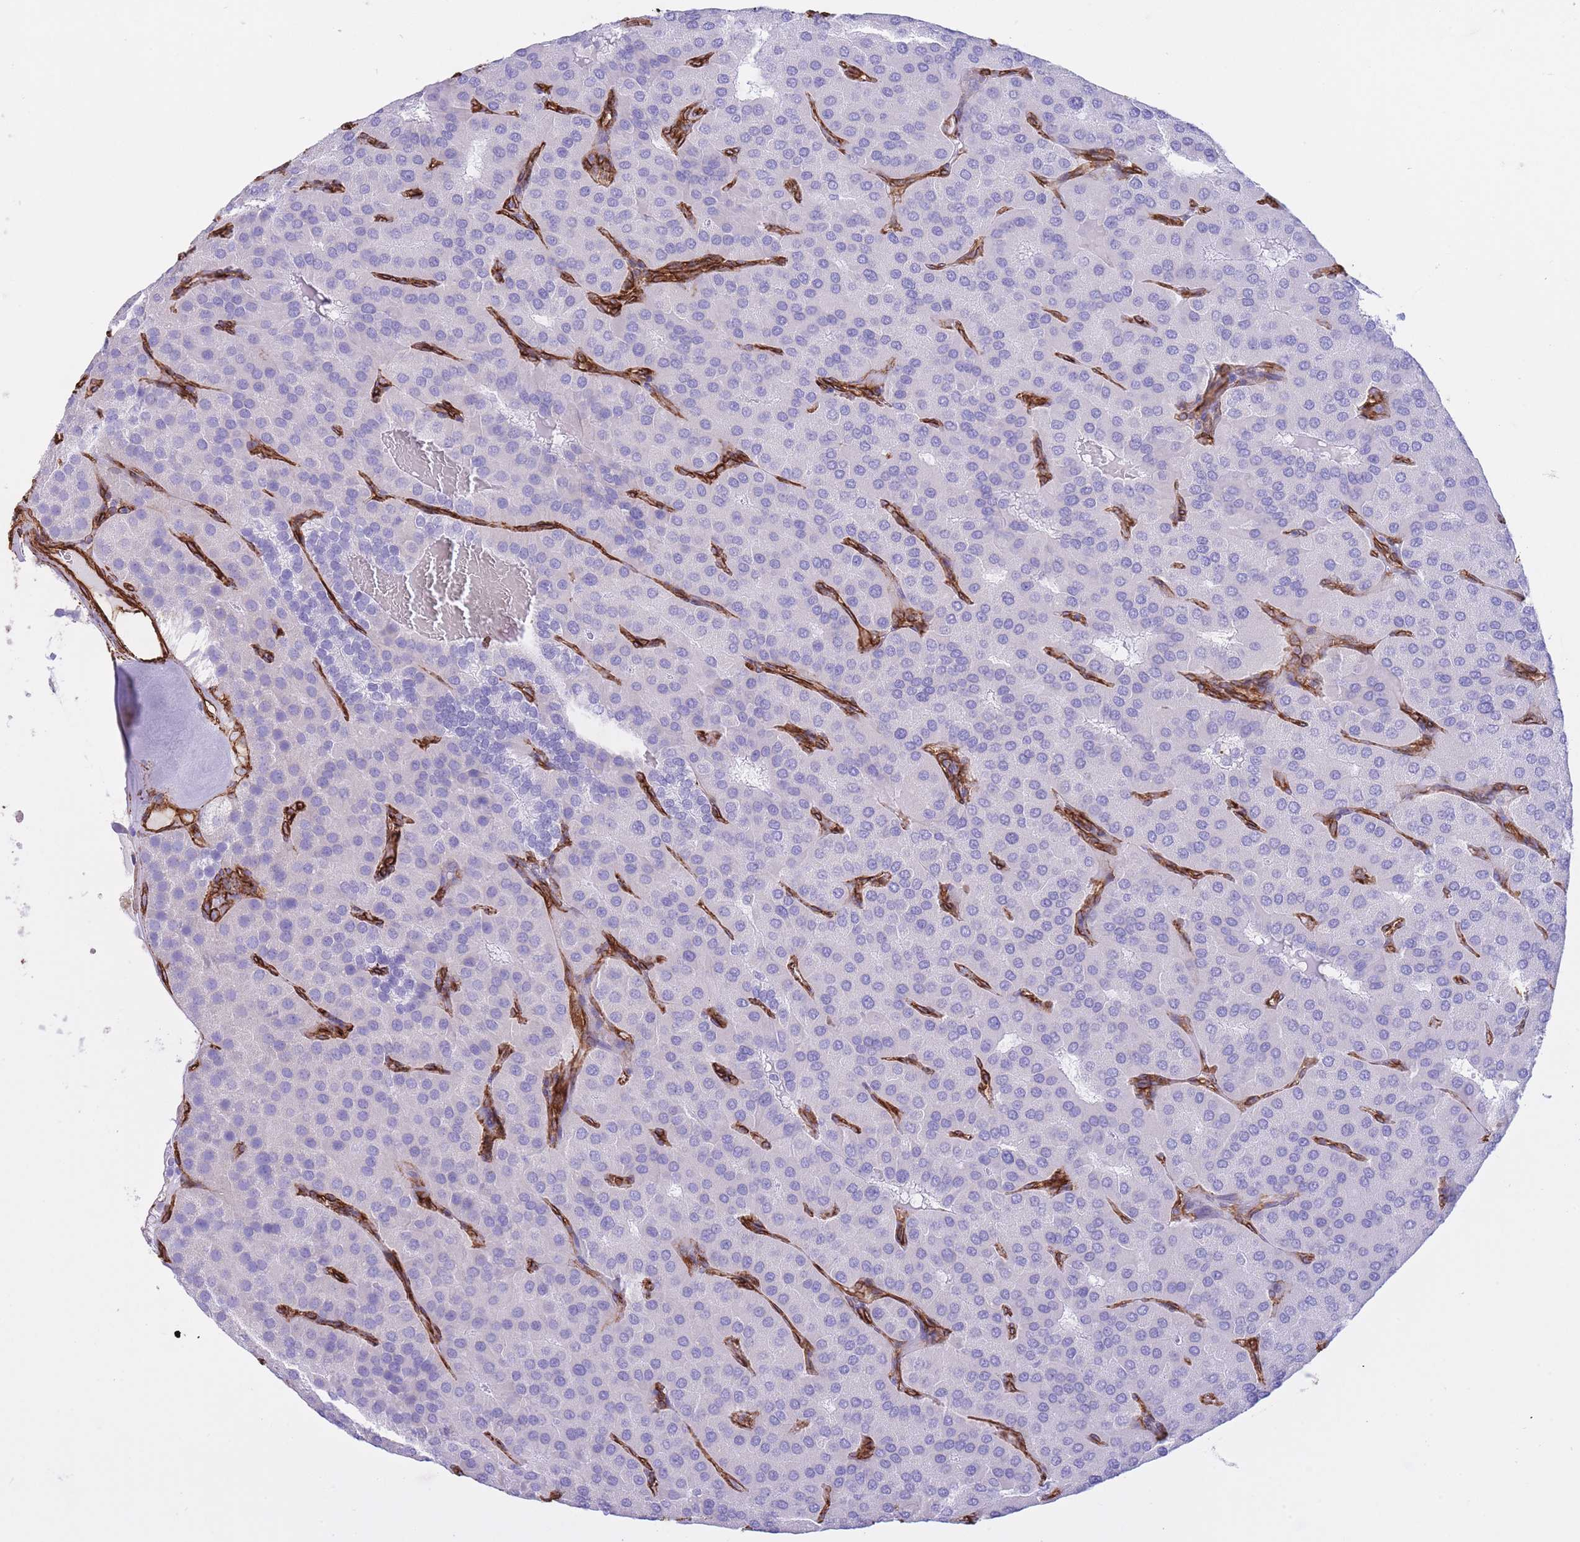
{"staining": {"intensity": "negative", "quantity": "none", "location": "none"}, "tissue": "parathyroid gland", "cell_type": "Glandular cells", "image_type": "normal", "snomed": [{"axis": "morphology", "description": "Normal tissue, NOS"}, {"axis": "morphology", "description": "Adenoma, NOS"}, {"axis": "topography", "description": "Parathyroid gland"}], "caption": "This is a micrograph of IHC staining of benign parathyroid gland, which shows no expression in glandular cells.", "gene": "CAVIN1", "patient": {"sex": "female", "age": 86}}